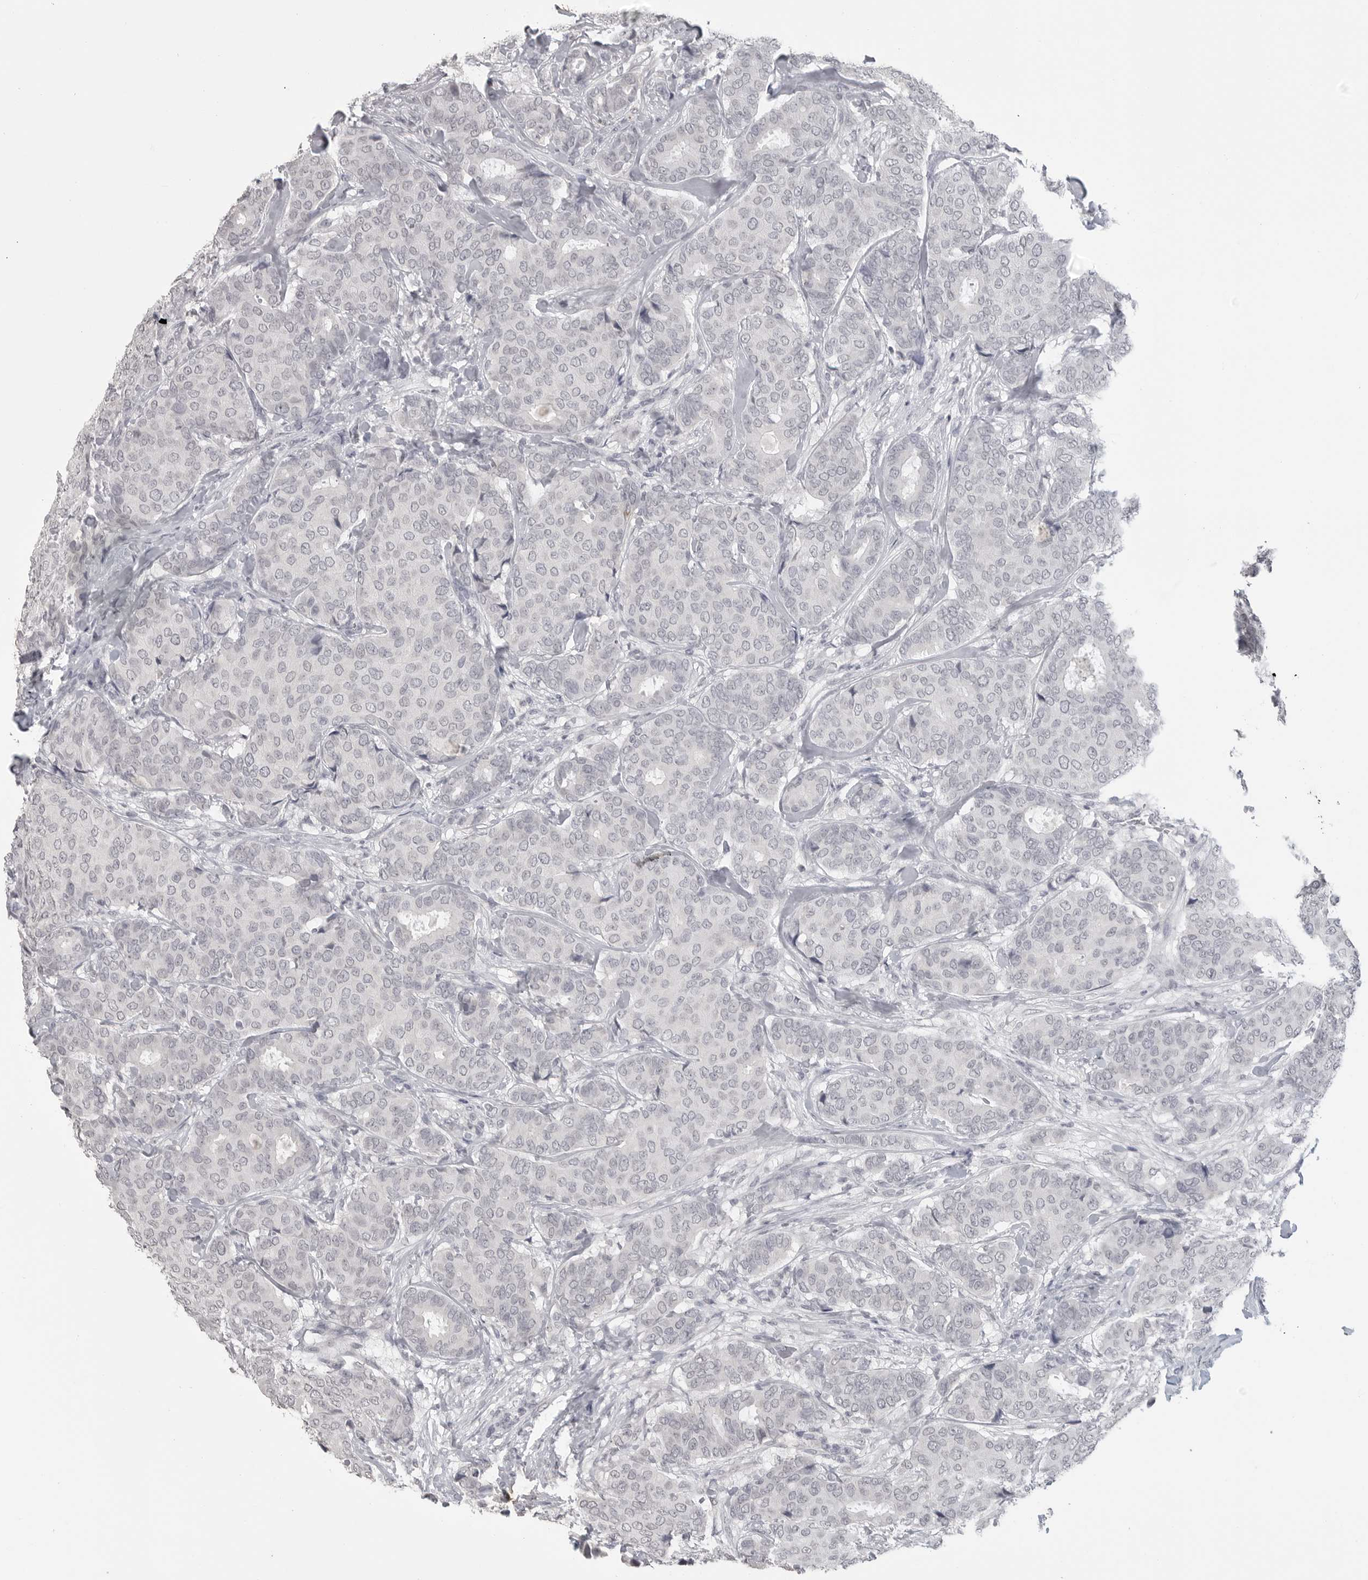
{"staining": {"intensity": "negative", "quantity": "none", "location": "none"}, "tissue": "breast cancer", "cell_type": "Tumor cells", "image_type": "cancer", "snomed": [{"axis": "morphology", "description": "Duct carcinoma"}, {"axis": "topography", "description": "Breast"}], "caption": "DAB (3,3'-diaminobenzidine) immunohistochemical staining of infiltrating ductal carcinoma (breast) reveals no significant positivity in tumor cells.", "gene": "PRSS1", "patient": {"sex": "female", "age": 75}}